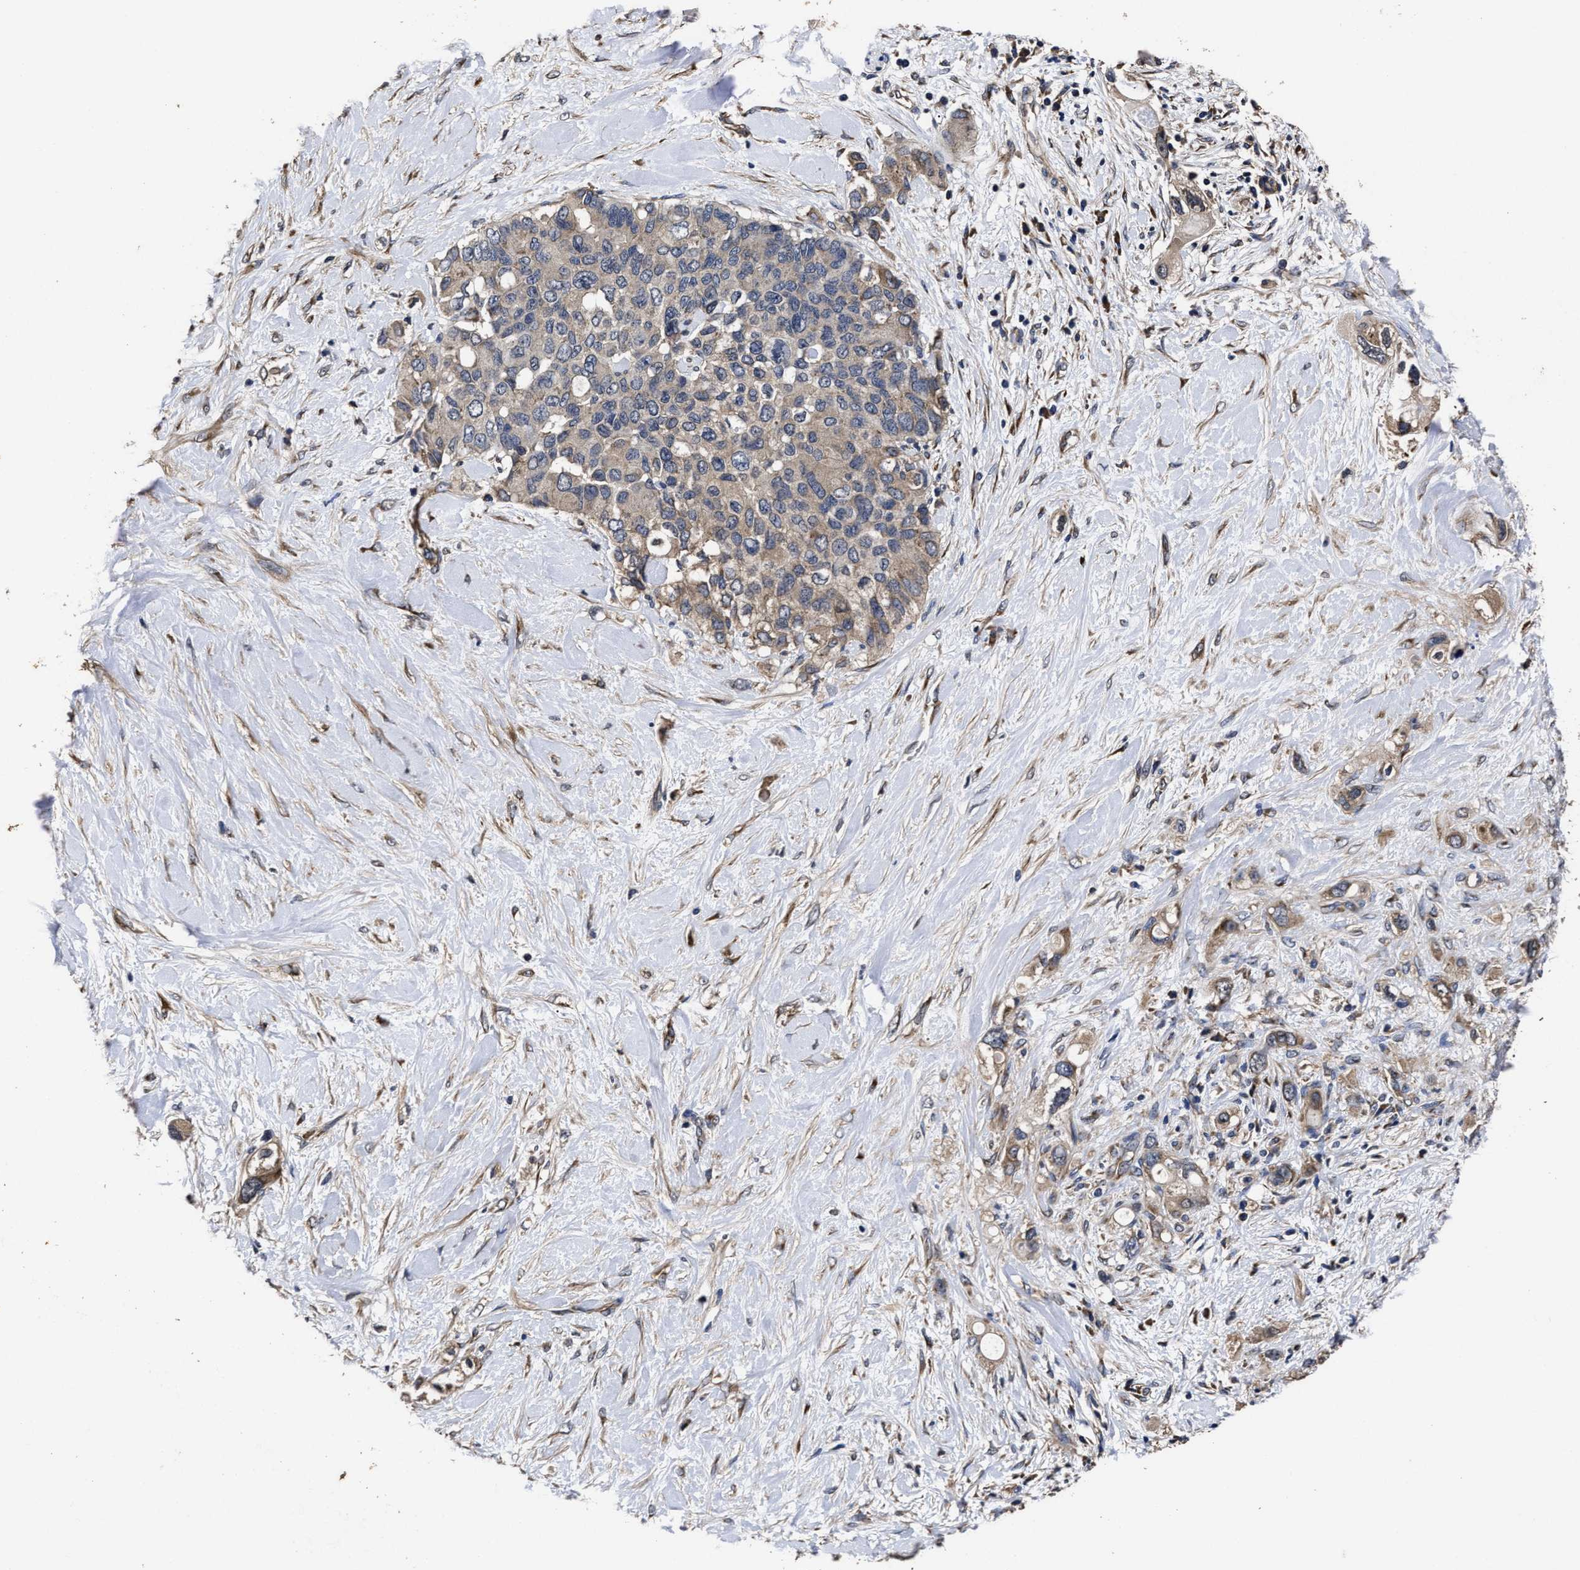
{"staining": {"intensity": "weak", "quantity": ">75%", "location": "cytoplasmic/membranous"}, "tissue": "pancreatic cancer", "cell_type": "Tumor cells", "image_type": "cancer", "snomed": [{"axis": "morphology", "description": "Adenocarcinoma, NOS"}, {"axis": "topography", "description": "Pancreas"}], "caption": "Pancreatic cancer stained with a protein marker exhibits weak staining in tumor cells.", "gene": "AVEN", "patient": {"sex": "female", "age": 56}}